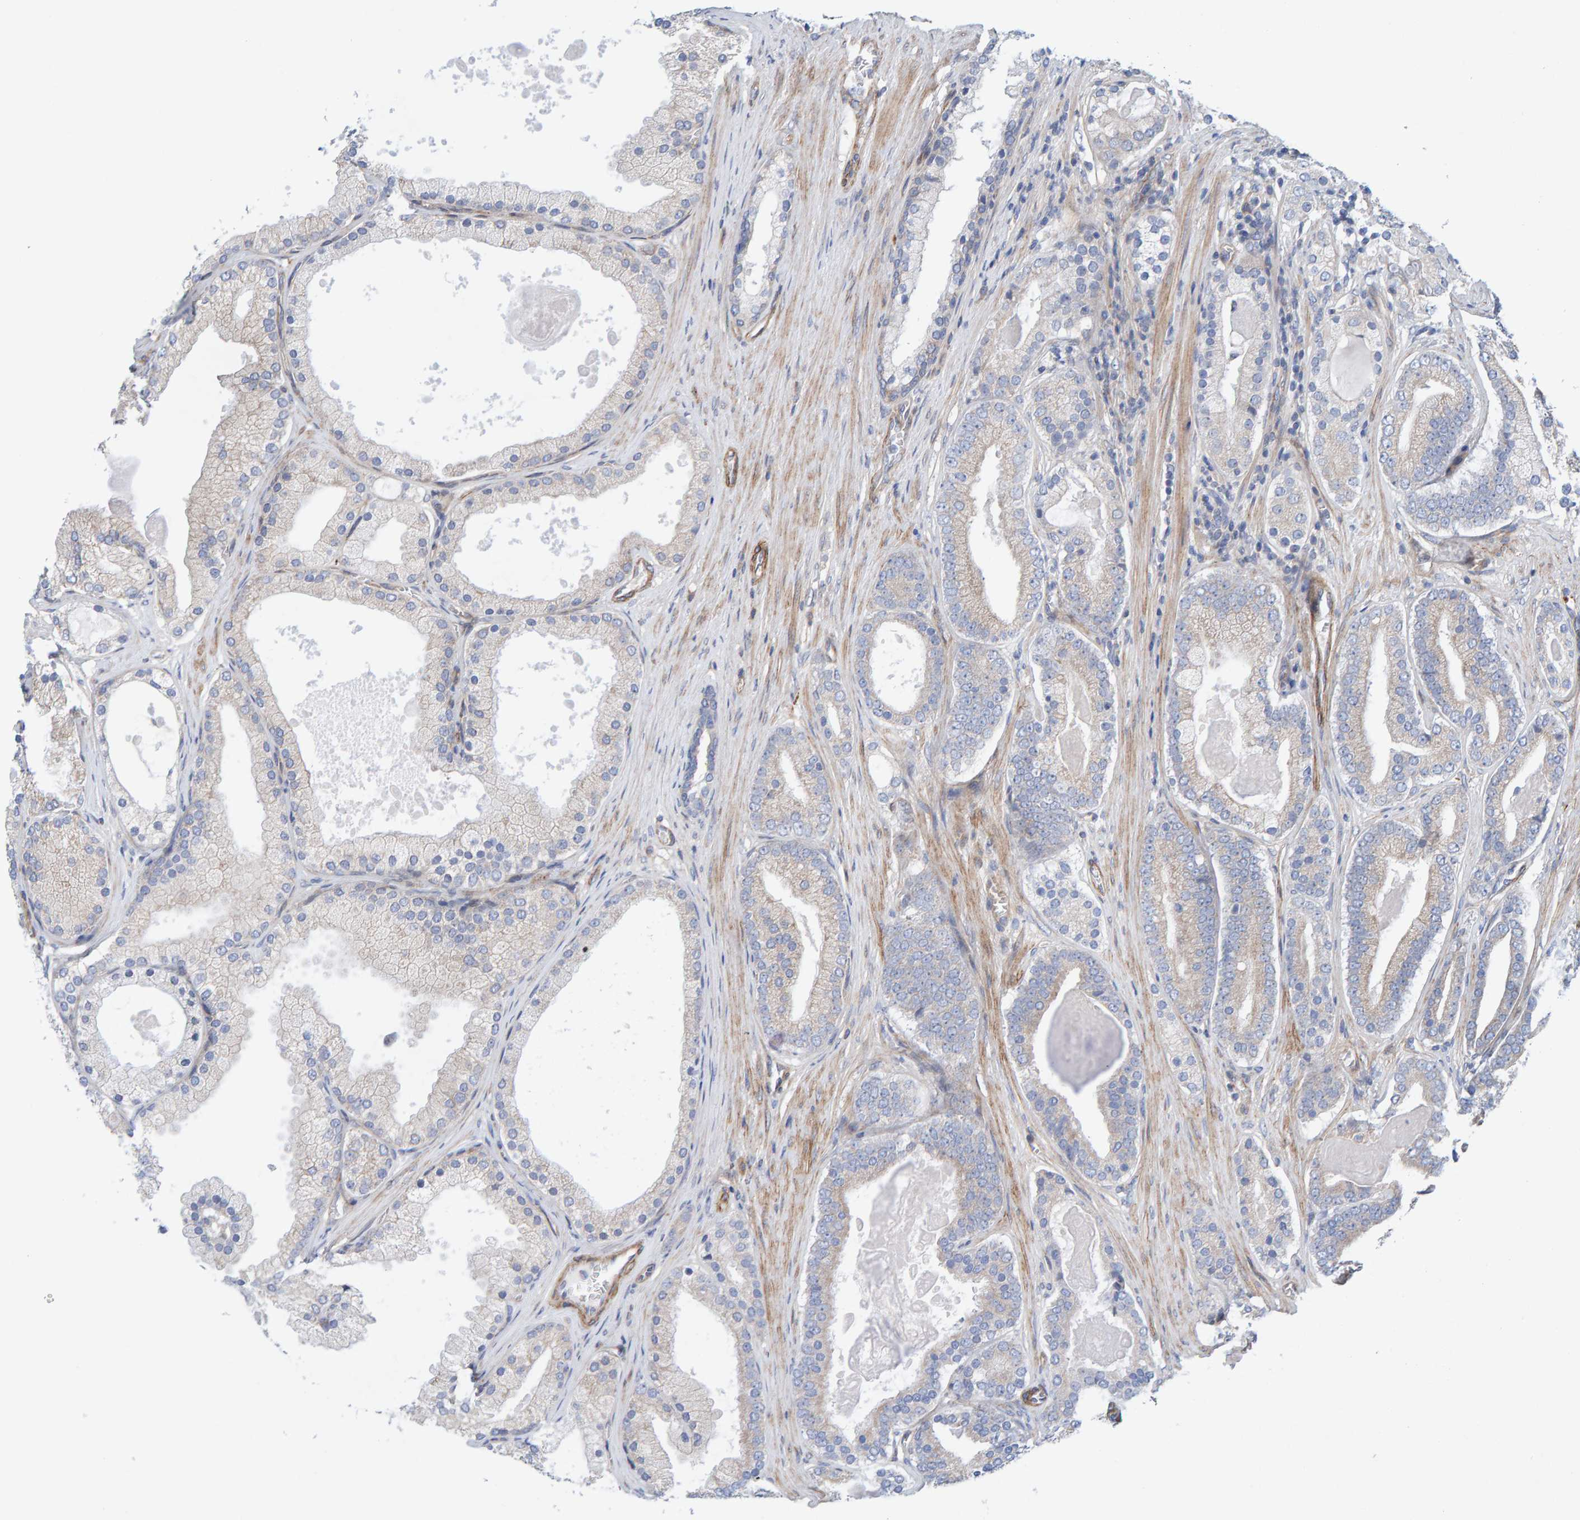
{"staining": {"intensity": "weak", "quantity": "<25%", "location": "cytoplasmic/membranous"}, "tissue": "prostate cancer", "cell_type": "Tumor cells", "image_type": "cancer", "snomed": [{"axis": "morphology", "description": "Adenocarcinoma, High grade"}, {"axis": "topography", "description": "Prostate"}], "caption": "This is an immunohistochemistry (IHC) histopathology image of prostate high-grade adenocarcinoma. There is no positivity in tumor cells.", "gene": "CDK5RAP3", "patient": {"sex": "male", "age": 60}}